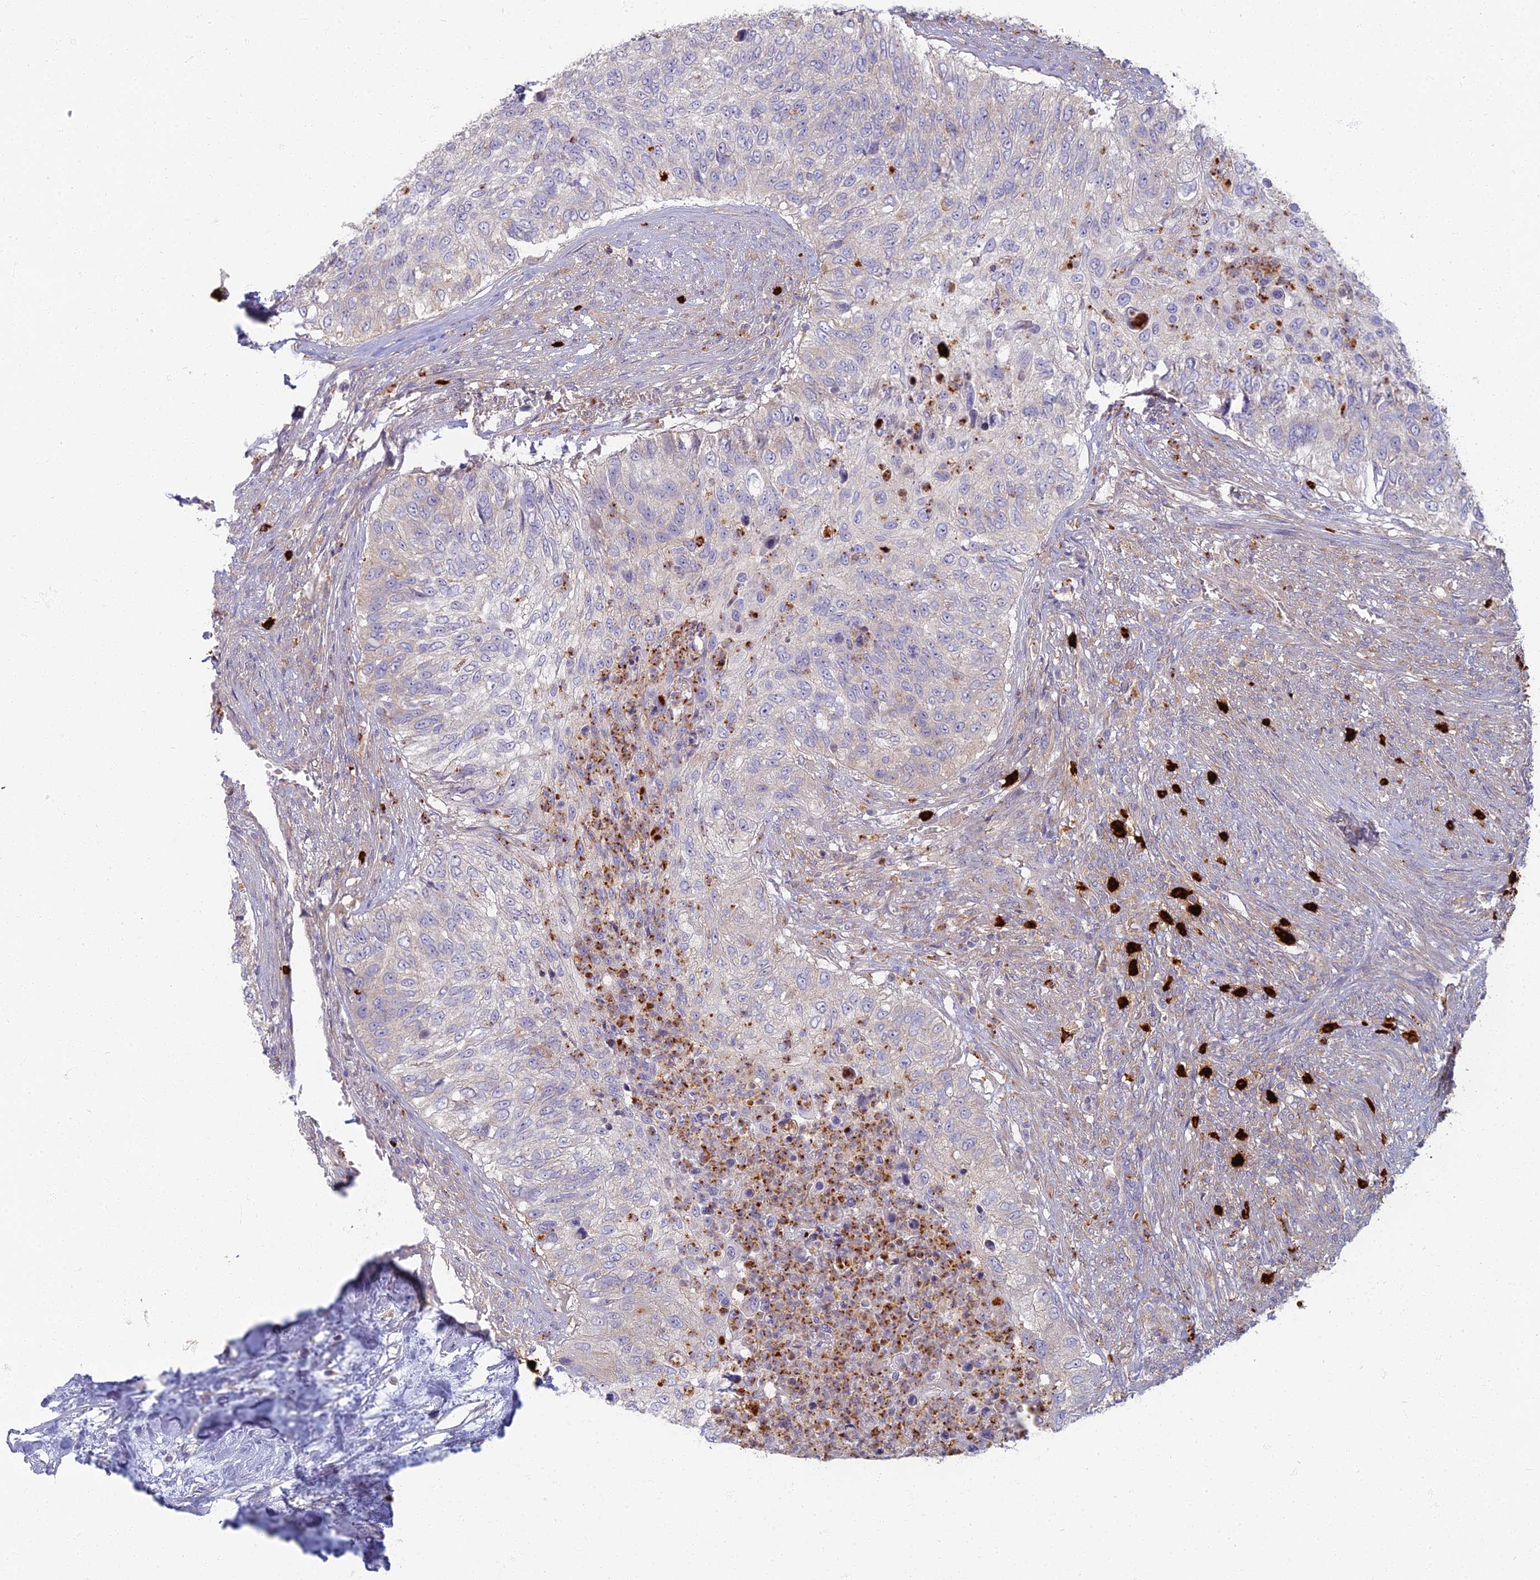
{"staining": {"intensity": "negative", "quantity": "none", "location": "none"}, "tissue": "urothelial cancer", "cell_type": "Tumor cells", "image_type": "cancer", "snomed": [{"axis": "morphology", "description": "Urothelial carcinoma, High grade"}, {"axis": "topography", "description": "Urinary bladder"}], "caption": "Immunohistochemistry photomicrograph of human high-grade urothelial carcinoma stained for a protein (brown), which reveals no expression in tumor cells.", "gene": "PROX2", "patient": {"sex": "female", "age": 60}}